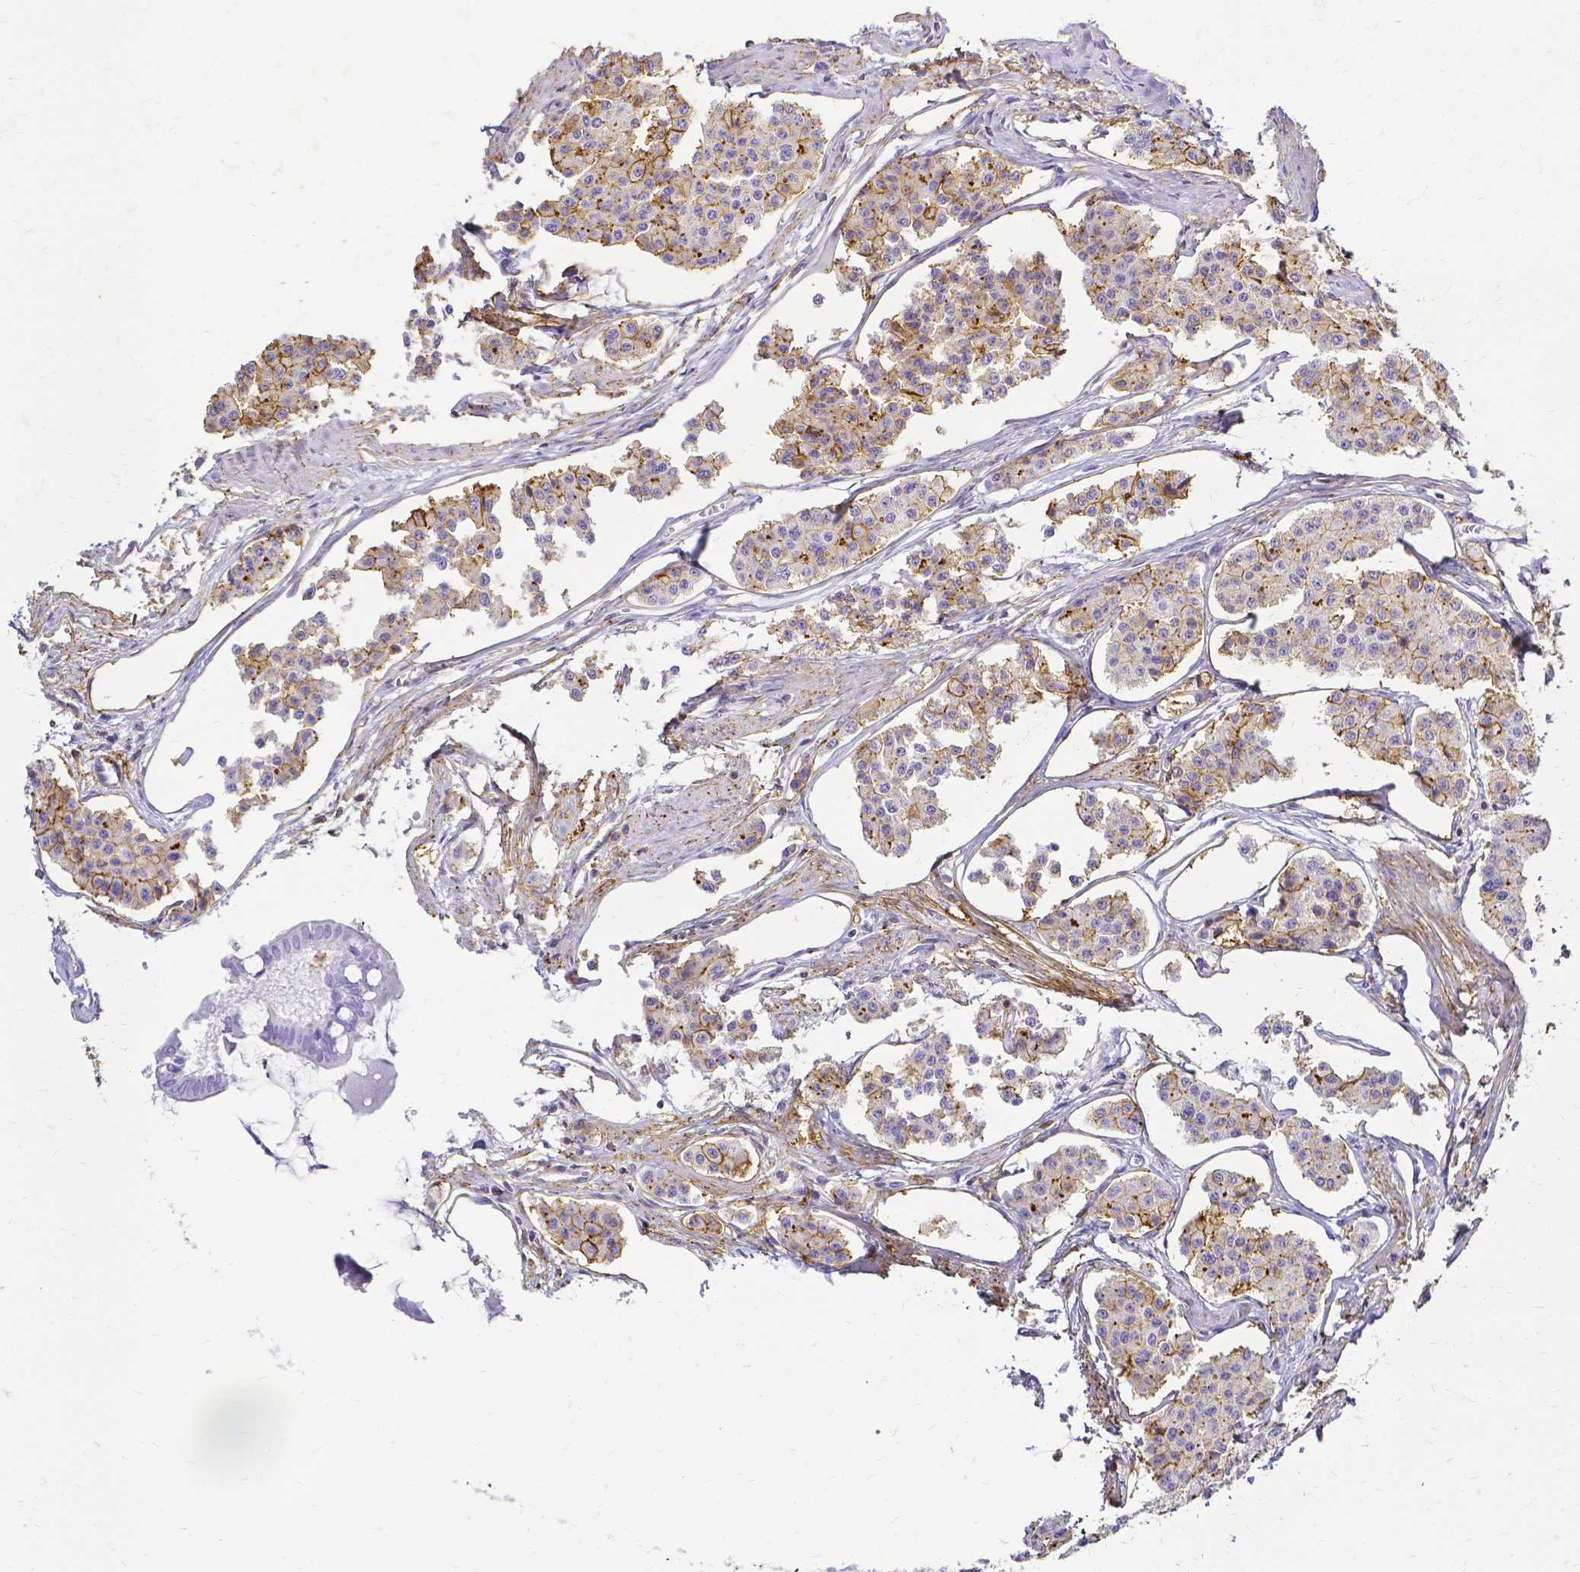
{"staining": {"intensity": "moderate", "quantity": "<25%", "location": "cytoplasmic/membranous"}, "tissue": "carcinoid", "cell_type": "Tumor cells", "image_type": "cancer", "snomed": [{"axis": "morphology", "description": "Carcinoid, malignant, NOS"}, {"axis": "topography", "description": "Small intestine"}], "caption": "Tumor cells display low levels of moderate cytoplasmic/membranous staining in about <25% of cells in carcinoid.", "gene": "HSPA12A", "patient": {"sex": "female", "age": 65}}